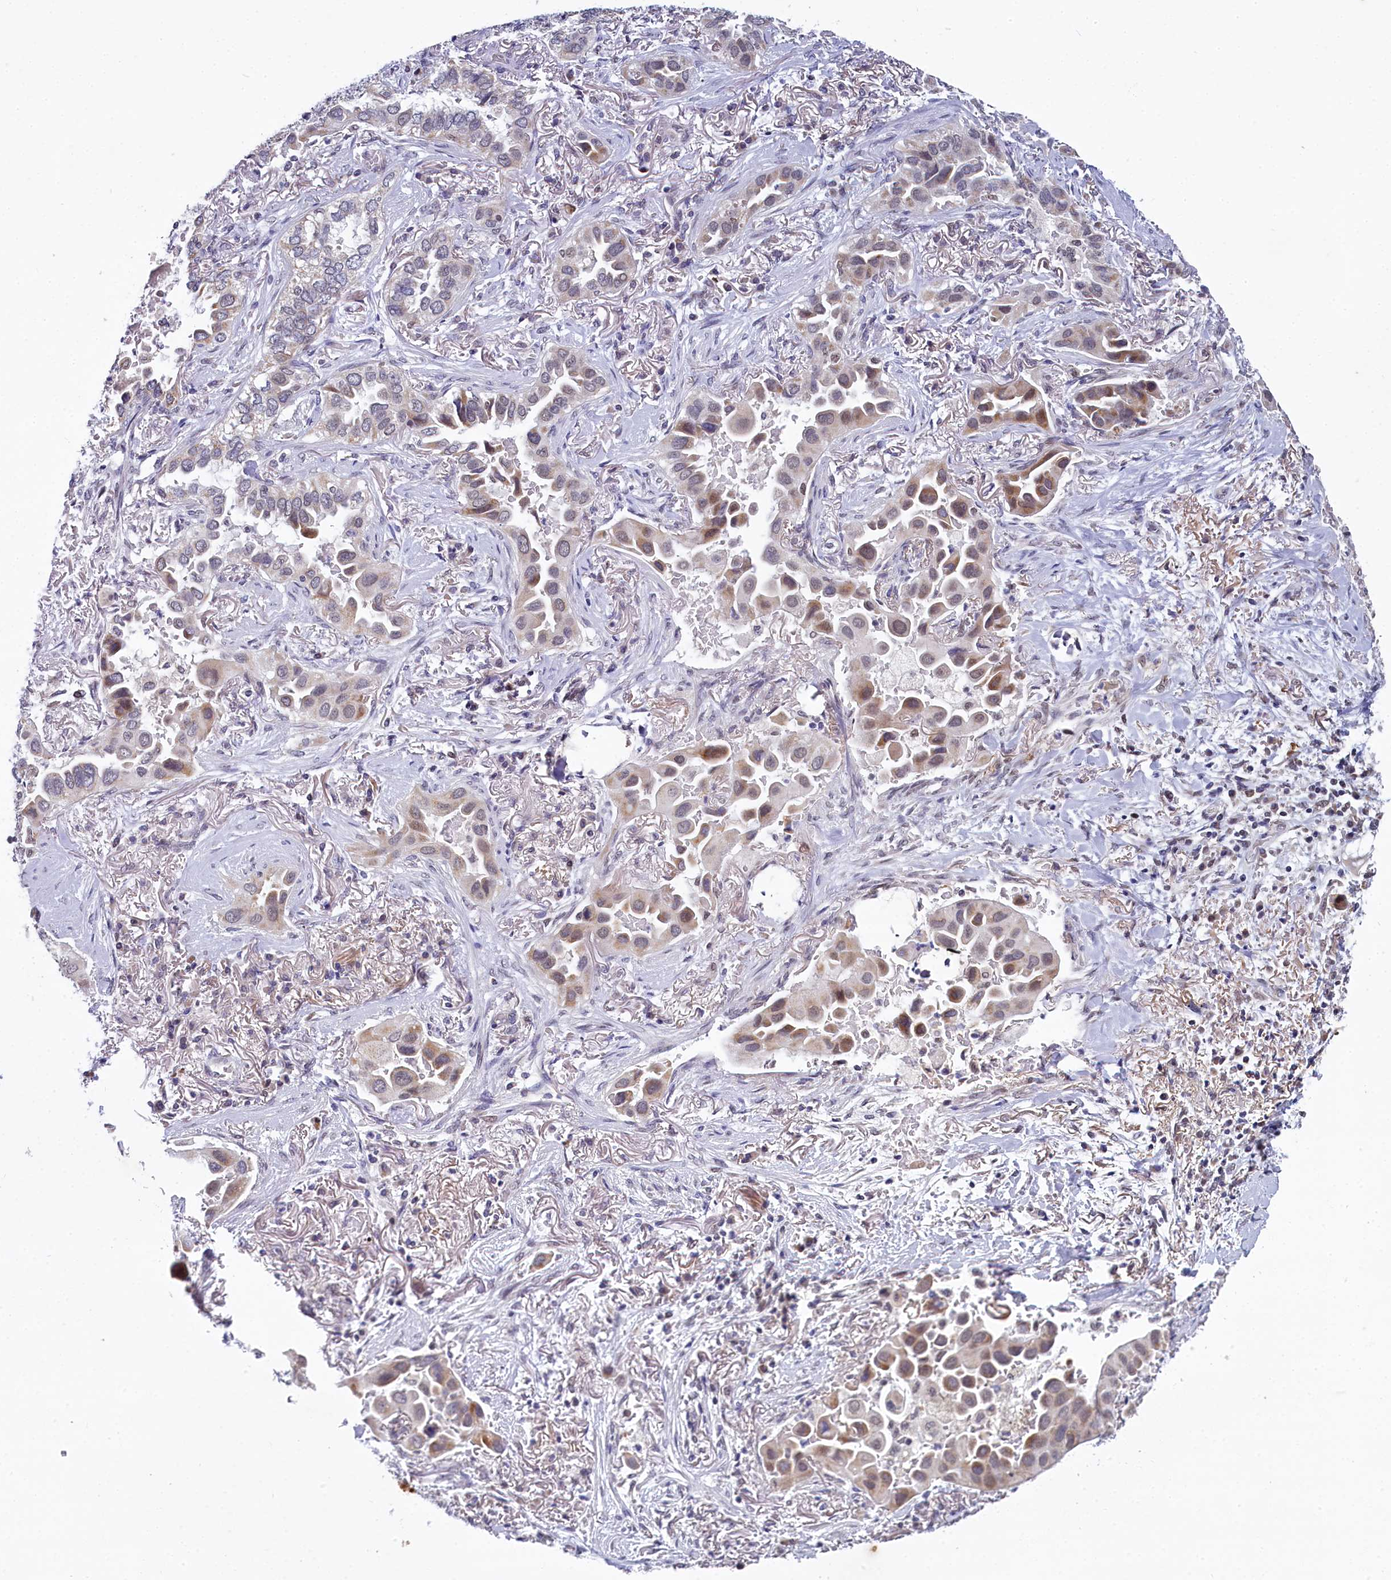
{"staining": {"intensity": "moderate", "quantity": "<25%", "location": "cytoplasmic/membranous"}, "tissue": "lung cancer", "cell_type": "Tumor cells", "image_type": "cancer", "snomed": [{"axis": "morphology", "description": "Adenocarcinoma, NOS"}, {"axis": "topography", "description": "Lung"}], "caption": "Immunohistochemistry staining of lung adenocarcinoma, which exhibits low levels of moderate cytoplasmic/membranous staining in approximately <25% of tumor cells indicating moderate cytoplasmic/membranous protein staining. The staining was performed using DAB (3,3'-diaminobenzidine) (brown) for protein detection and nuclei were counterstained in hematoxylin (blue).", "gene": "PPHLN1", "patient": {"sex": "female", "age": 76}}